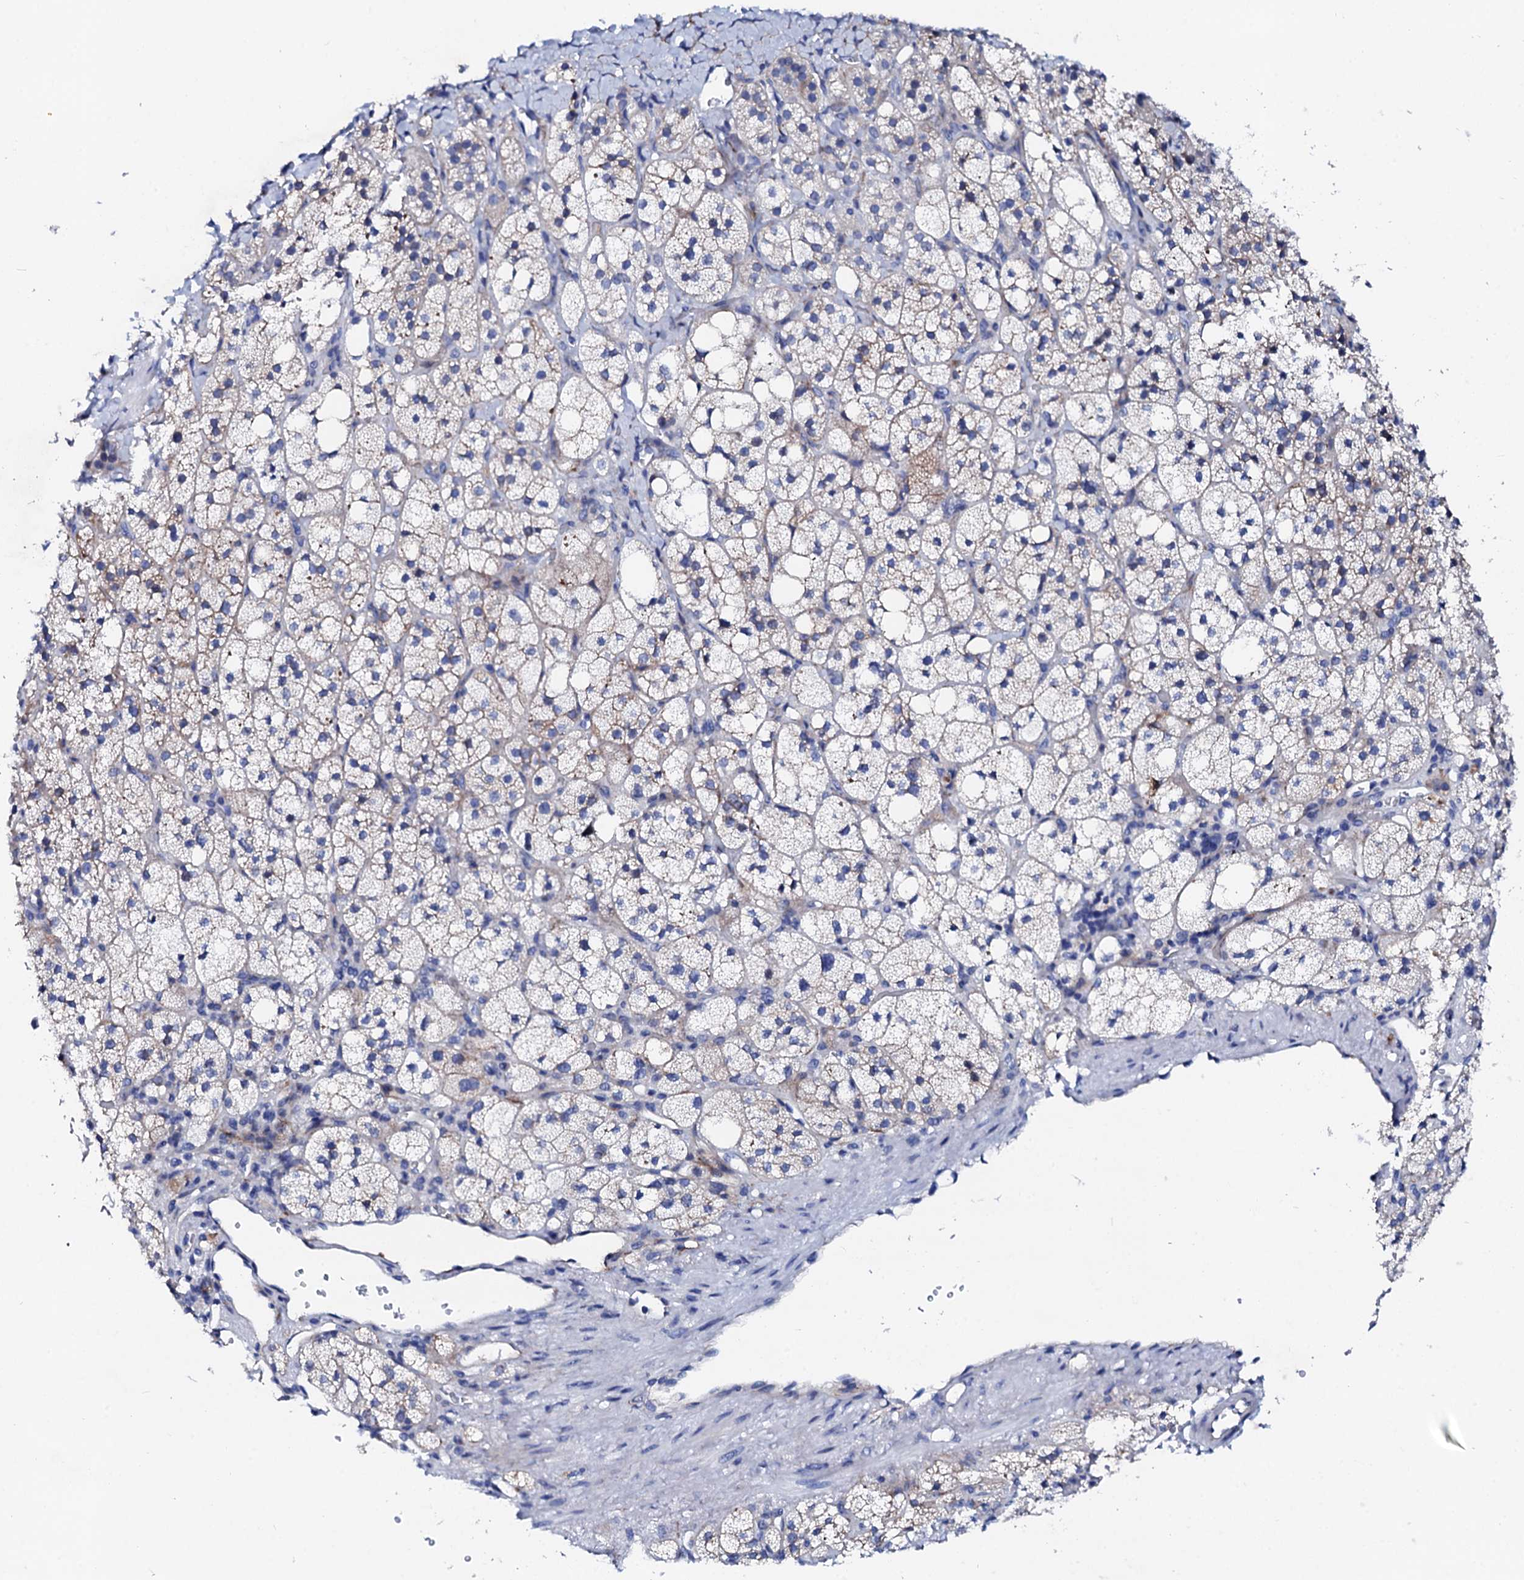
{"staining": {"intensity": "moderate", "quantity": "<25%", "location": "cytoplasmic/membranous"}, "tissue": "adrenal gland", "cell_type": "Glandular cells", "image_type": "normal", "snomed": [{"axis": "morphology", "description": "Normal tissue, NOS"}, {"axis": "topography", "description": "Adrenal gland"}], "caption": "Immunohistochemistry (IHC) histopathology image of normal adrenal gland: human adrenal gland stained using IHC exhibits low levels of moderate protein expression localized specifically in the cytoplasmic/membranous of glandular cells, appearing as a cytoplasmic/membranous brown color.", "gene": "TRDN", "patient": {"sex": "male", "age": 61}}